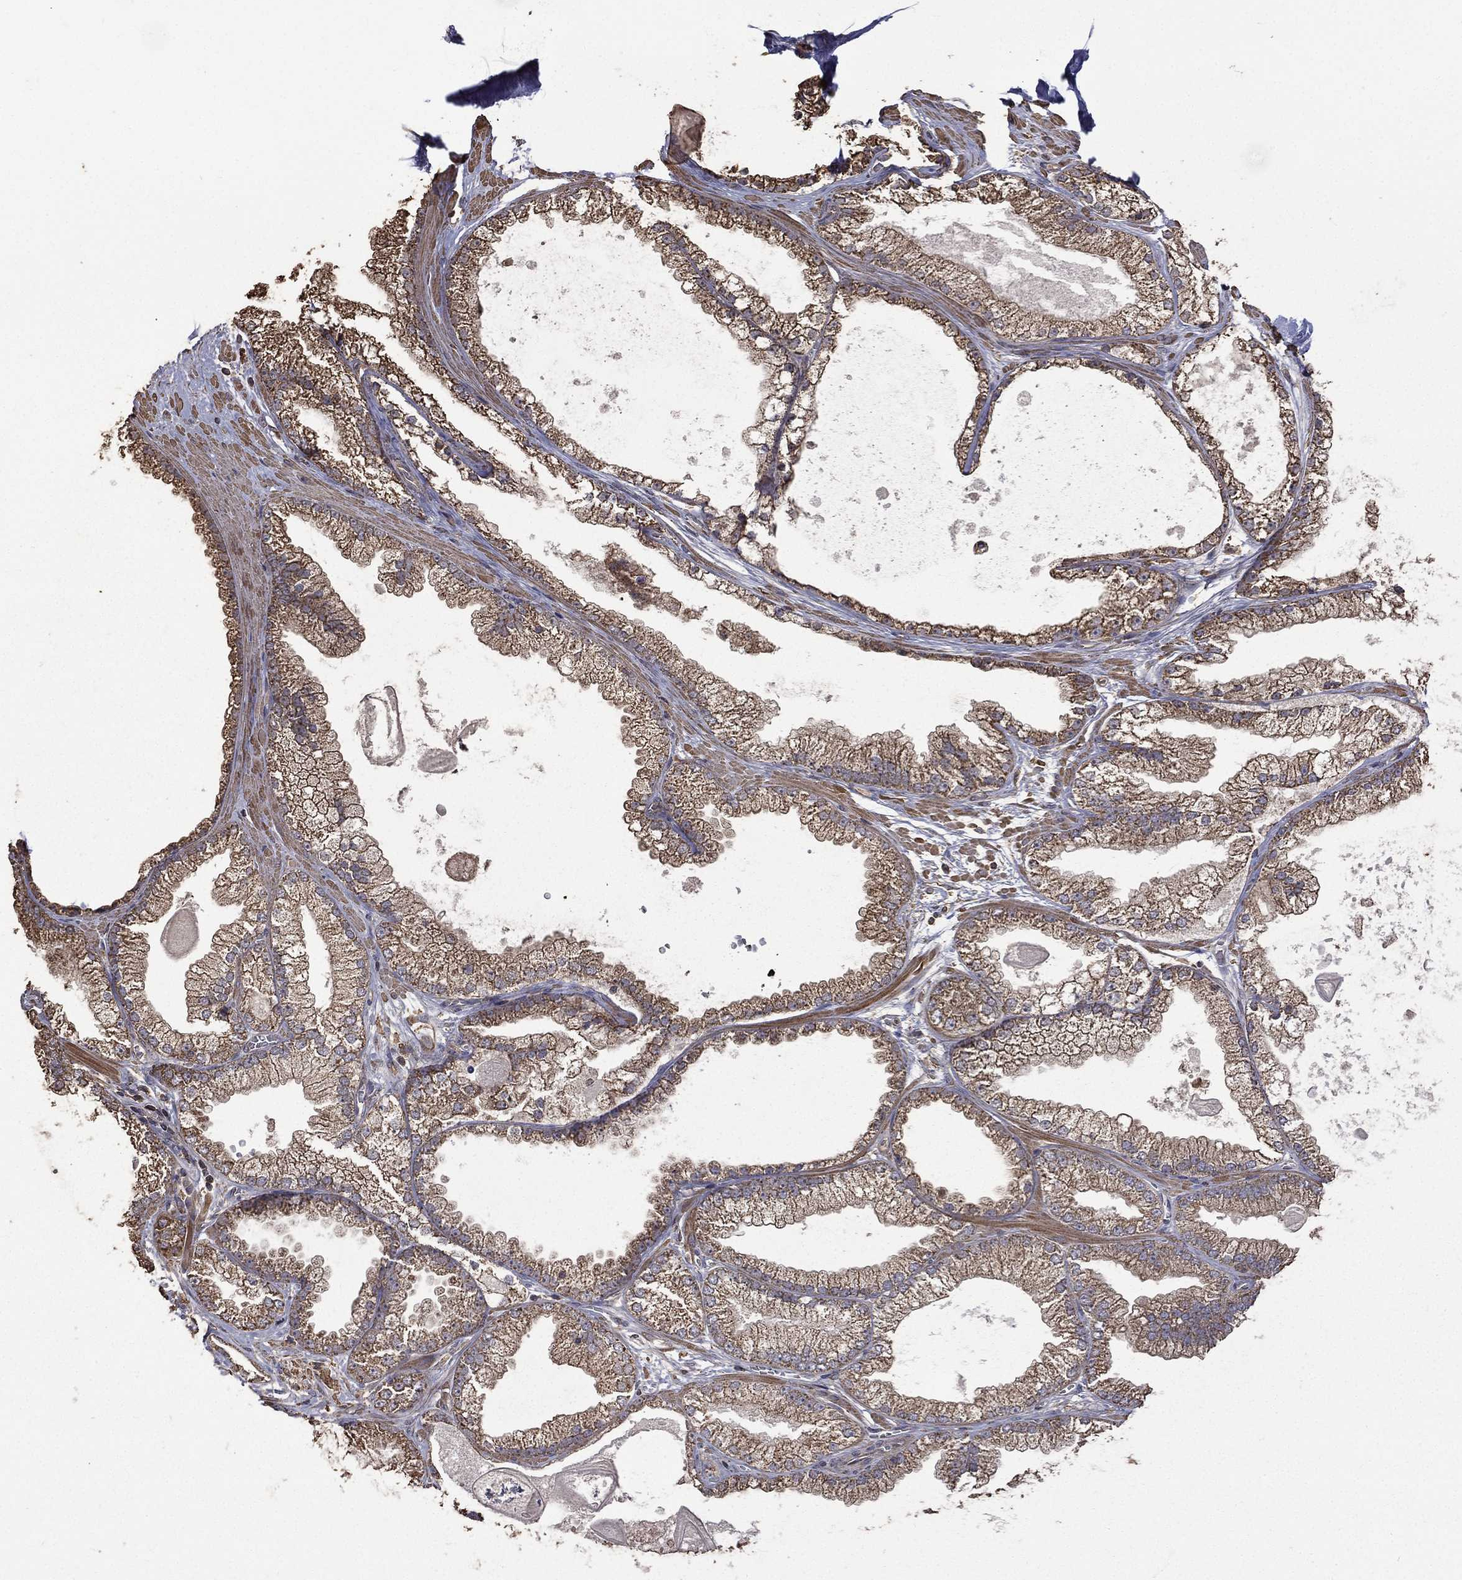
{"staining": {"intensity": "moderate", "quantity": ">75%", "location": "cytoplasmic/membranous"}, "tissue": "prostate cancer", "cell_type": "Tumor cells", "image_type": "cancer", "snomed": [{"axis": "morphology", "description": "Adenocarcinoma, Low grade"}, {"axis": "topography", "description": "Prostate"}], "caption": "Low-grade adenocarcinoma (prostate) tissue exhibits moderate cytoplasmic/membranous staining in about >75% of tumor cells", "gene": "METTL27", "patient": {"sex": "male", "age": 57}}